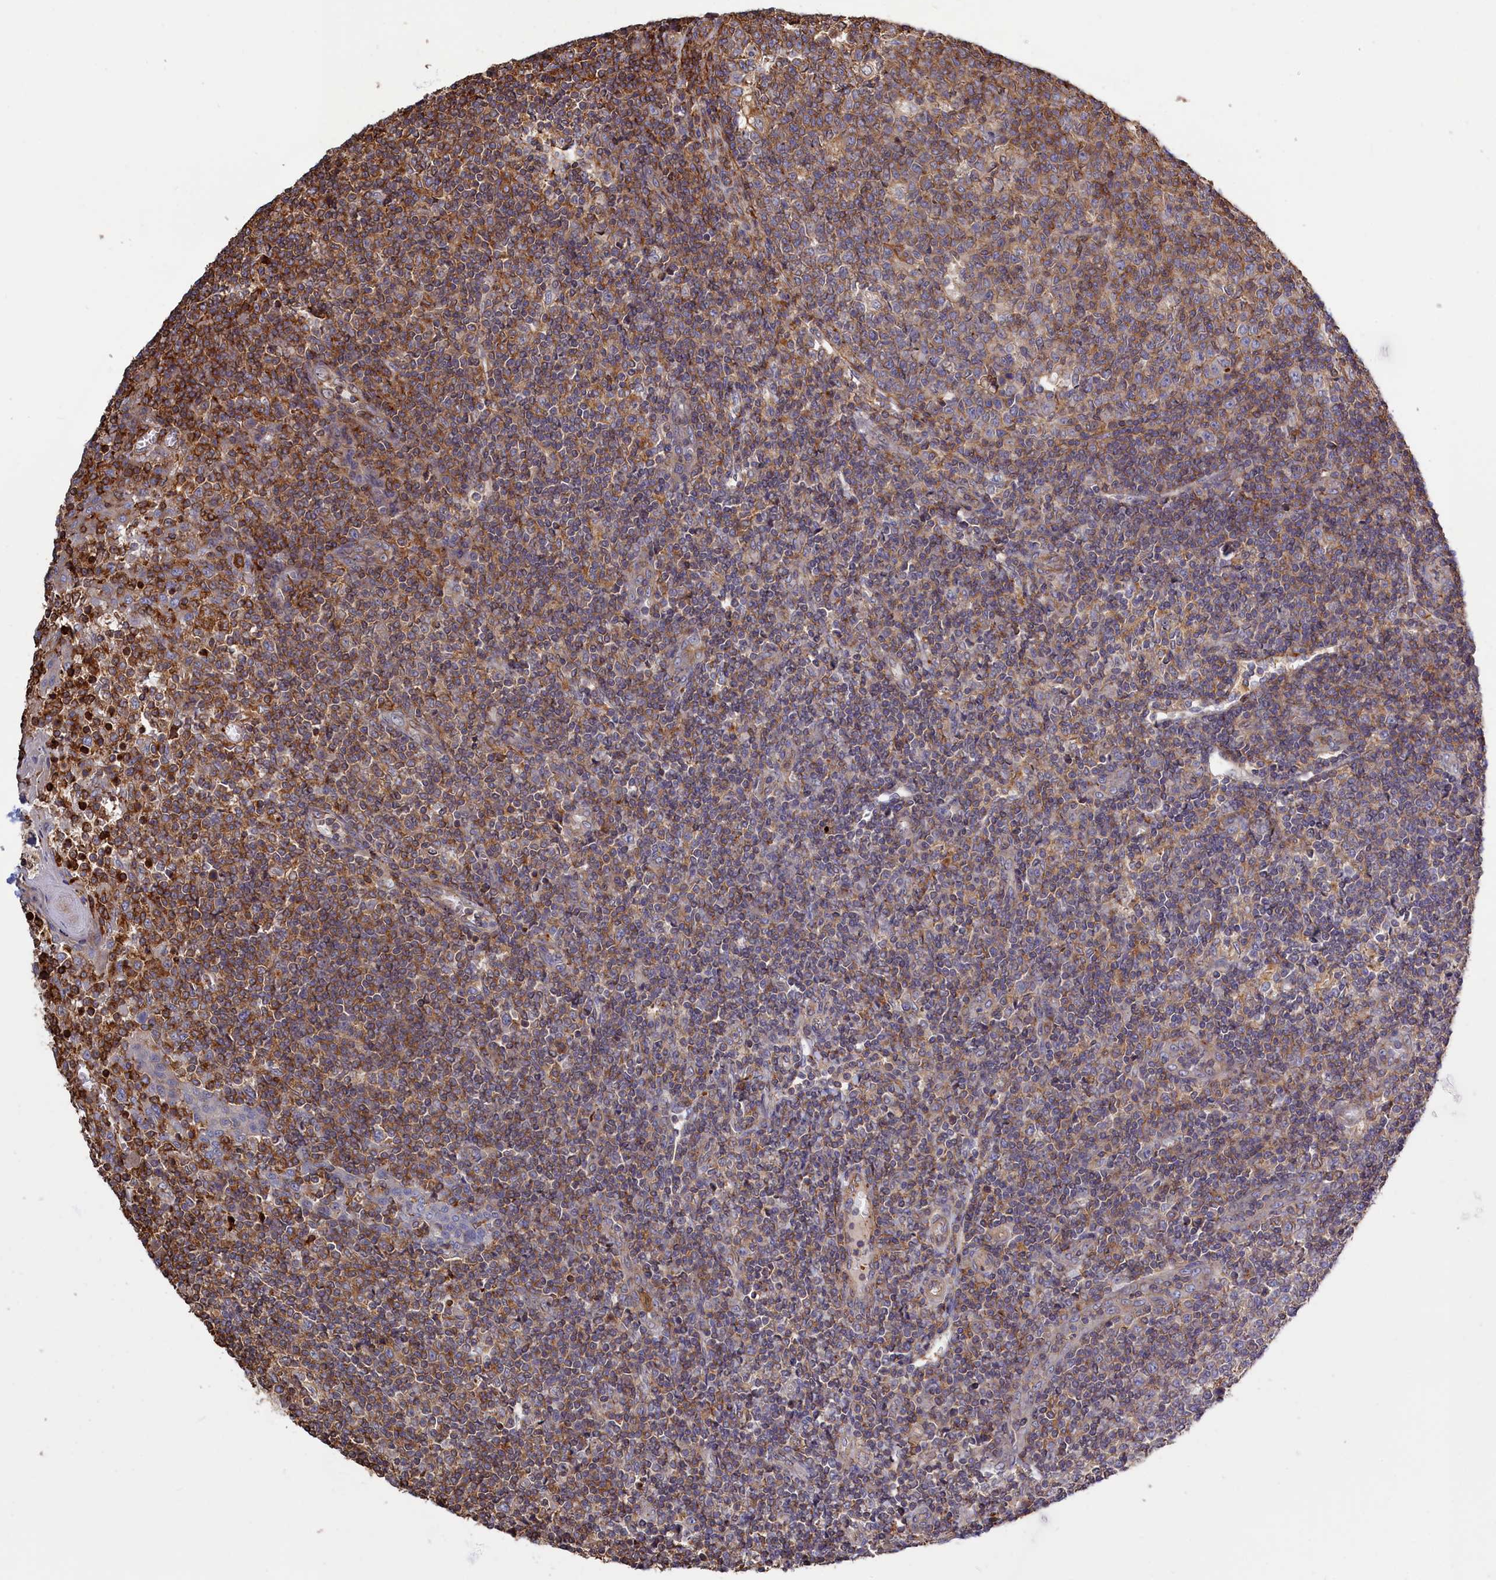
{"staining": {"intensity": "weak", "quantity": "25%-75%", "location": "cytoplasmic/membranous"}, "tissue": "tonsil", "cell_type": "Germinal center cells", "image_type": "normal", "snomed": [{"axis": "morphology", "description": "Normal tissue, NOS"}, {"axis": "topography", "description": "Tonsil"}], "caption": "A brown stain labels weak cytoplasmic/membranous positivity of a protein in germinal center cells of benign tonsil.", "gene": "ANKRD27", "patient": {"sex": "female", "age": 19}}